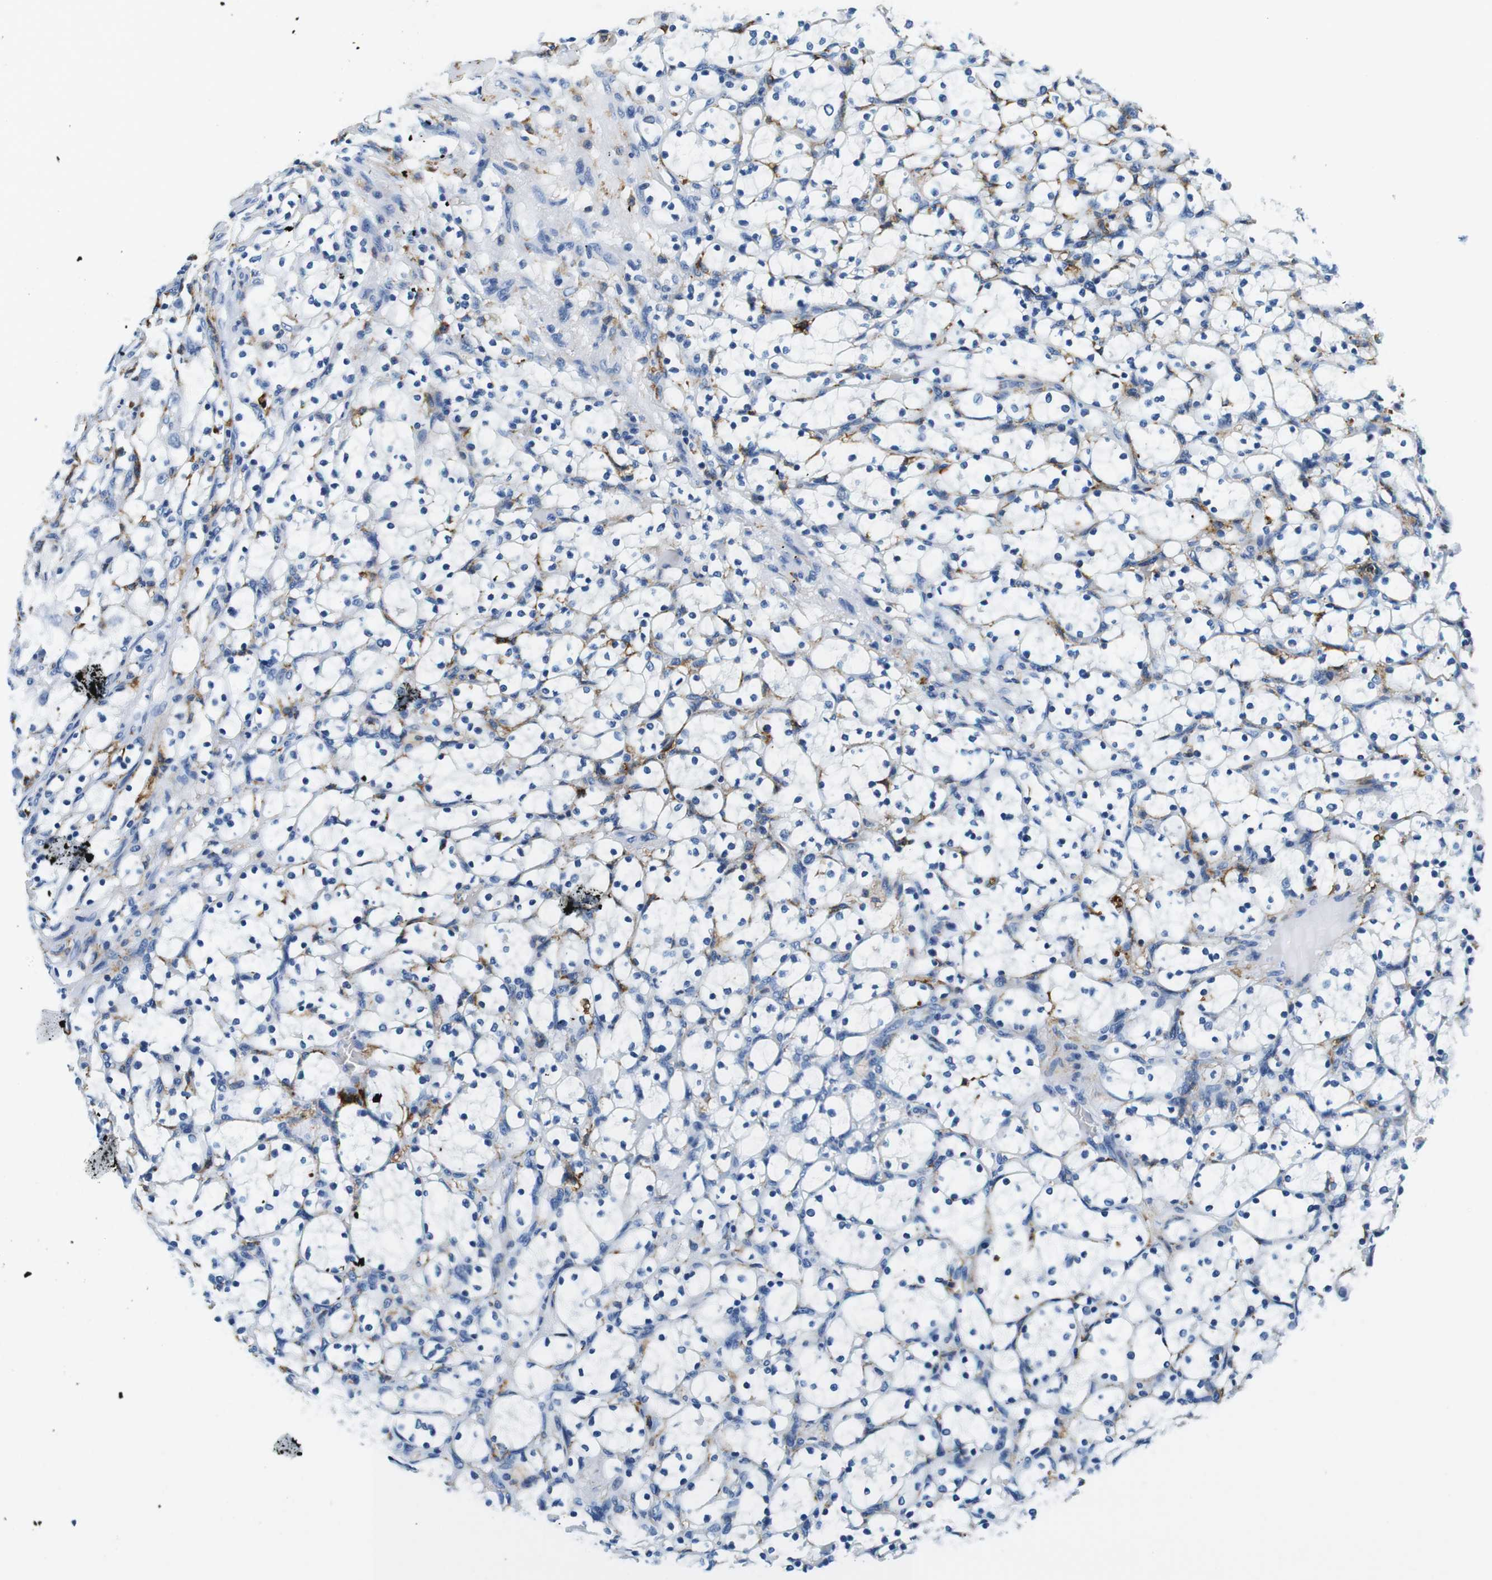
{"staining": {"intensity": "negative", "quantity": "none", "location": "none"}, "tissue": "renal cancer", "cell_type": "Tumor cells", "image_type": "cancer", "snomed": [{"axis": "morphology", "description": "Adenocarcinoma, NOS"}, {"axis": "topography", "description": "Kidney"}], "caption": "Immunohistochemistry image of neoplastic tissue: renal cancer stained with DAB demonstrates no significant protein positivity in tumor cells.", "gene": "HLA-DRB1", "patient": {"sex": "female", "age": 69}}